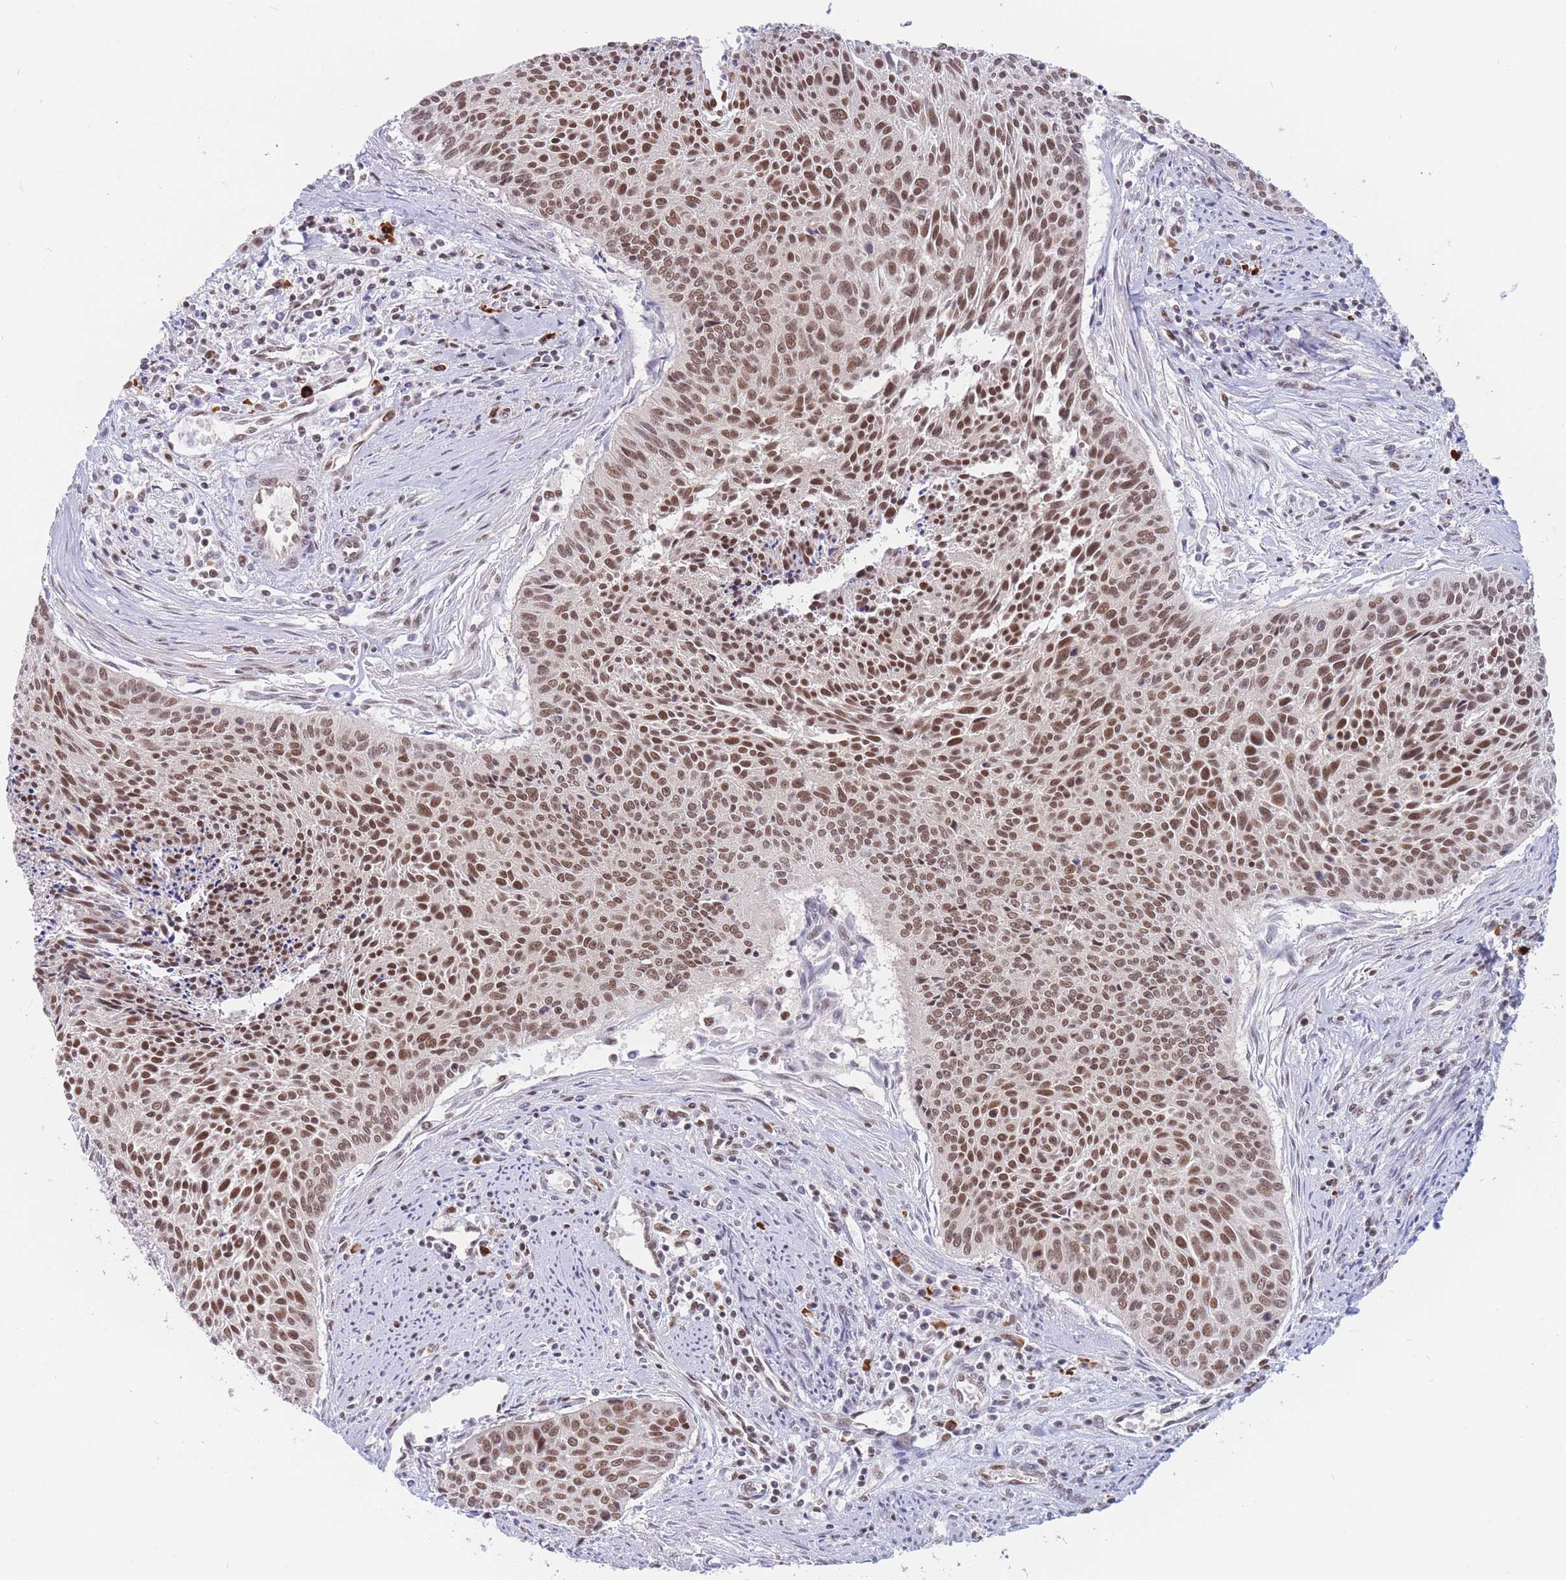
{"staining": {"intensity": "moderate", "quantity": ">75%", "location": "nuclear"}, "tissue": "cervical cancer", "cell_type": "Tumor cells", "image_type": "cancer", "snomed": [{"axis": "morphology", "description": "Squamous cell carcinoma, NOS"}, {"axis": "topography", "description": "Cervix"}], "caption": "Immunohistochemistry micrograph of neoplastic tissue: human cervical cancer (squamous cell carcinoma) stained using IHC shows medium levels of moderate protein expression localized specifically in the nuclear of tumor cells, appearing as a nuclear brown color.", "gene": "SMAD9", "patient": {"sex": "female", "age": 55}}